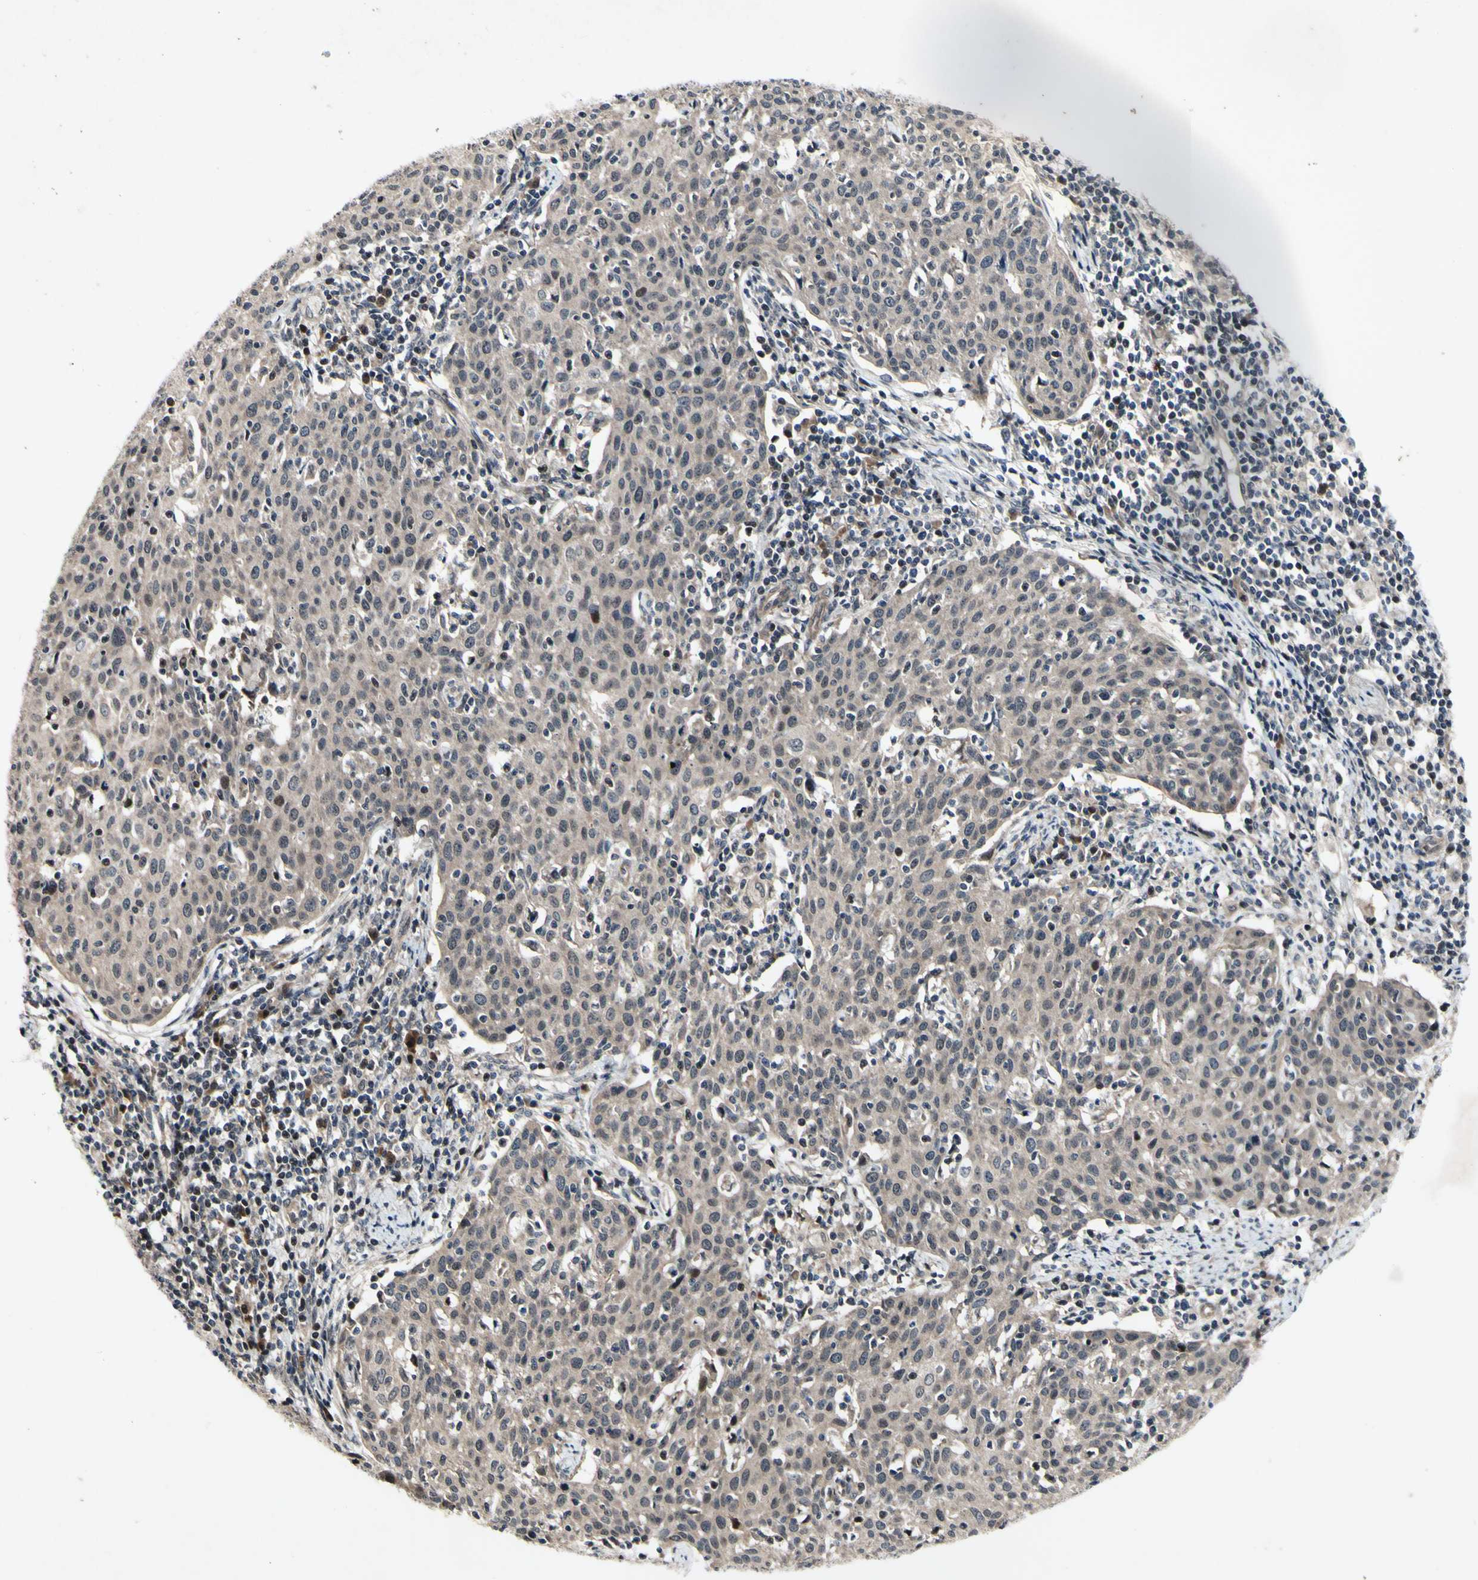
{"staining": {"intensity": "weak", "quantity": ">75%", "location": "cytoplasmic/membranous"}, "tissue": "cervical cancer", "cell_type": "Tumor cells", "image_type": "cancer", "snomed": [{"axis": "morphology", "description": "Squamous cell carcinoma, NOS"}, {"axis": "topography", "description": "Cervix"}], "caption": "Weak cytoplasmic/membranous expression for a protein is present in about >75% of tumor cells of cervical cancer (squamous cell carcinoma) using immunohistochemistry.", "gene": "CSNK1E", "patient": {"sex": "female", "age": 38}}